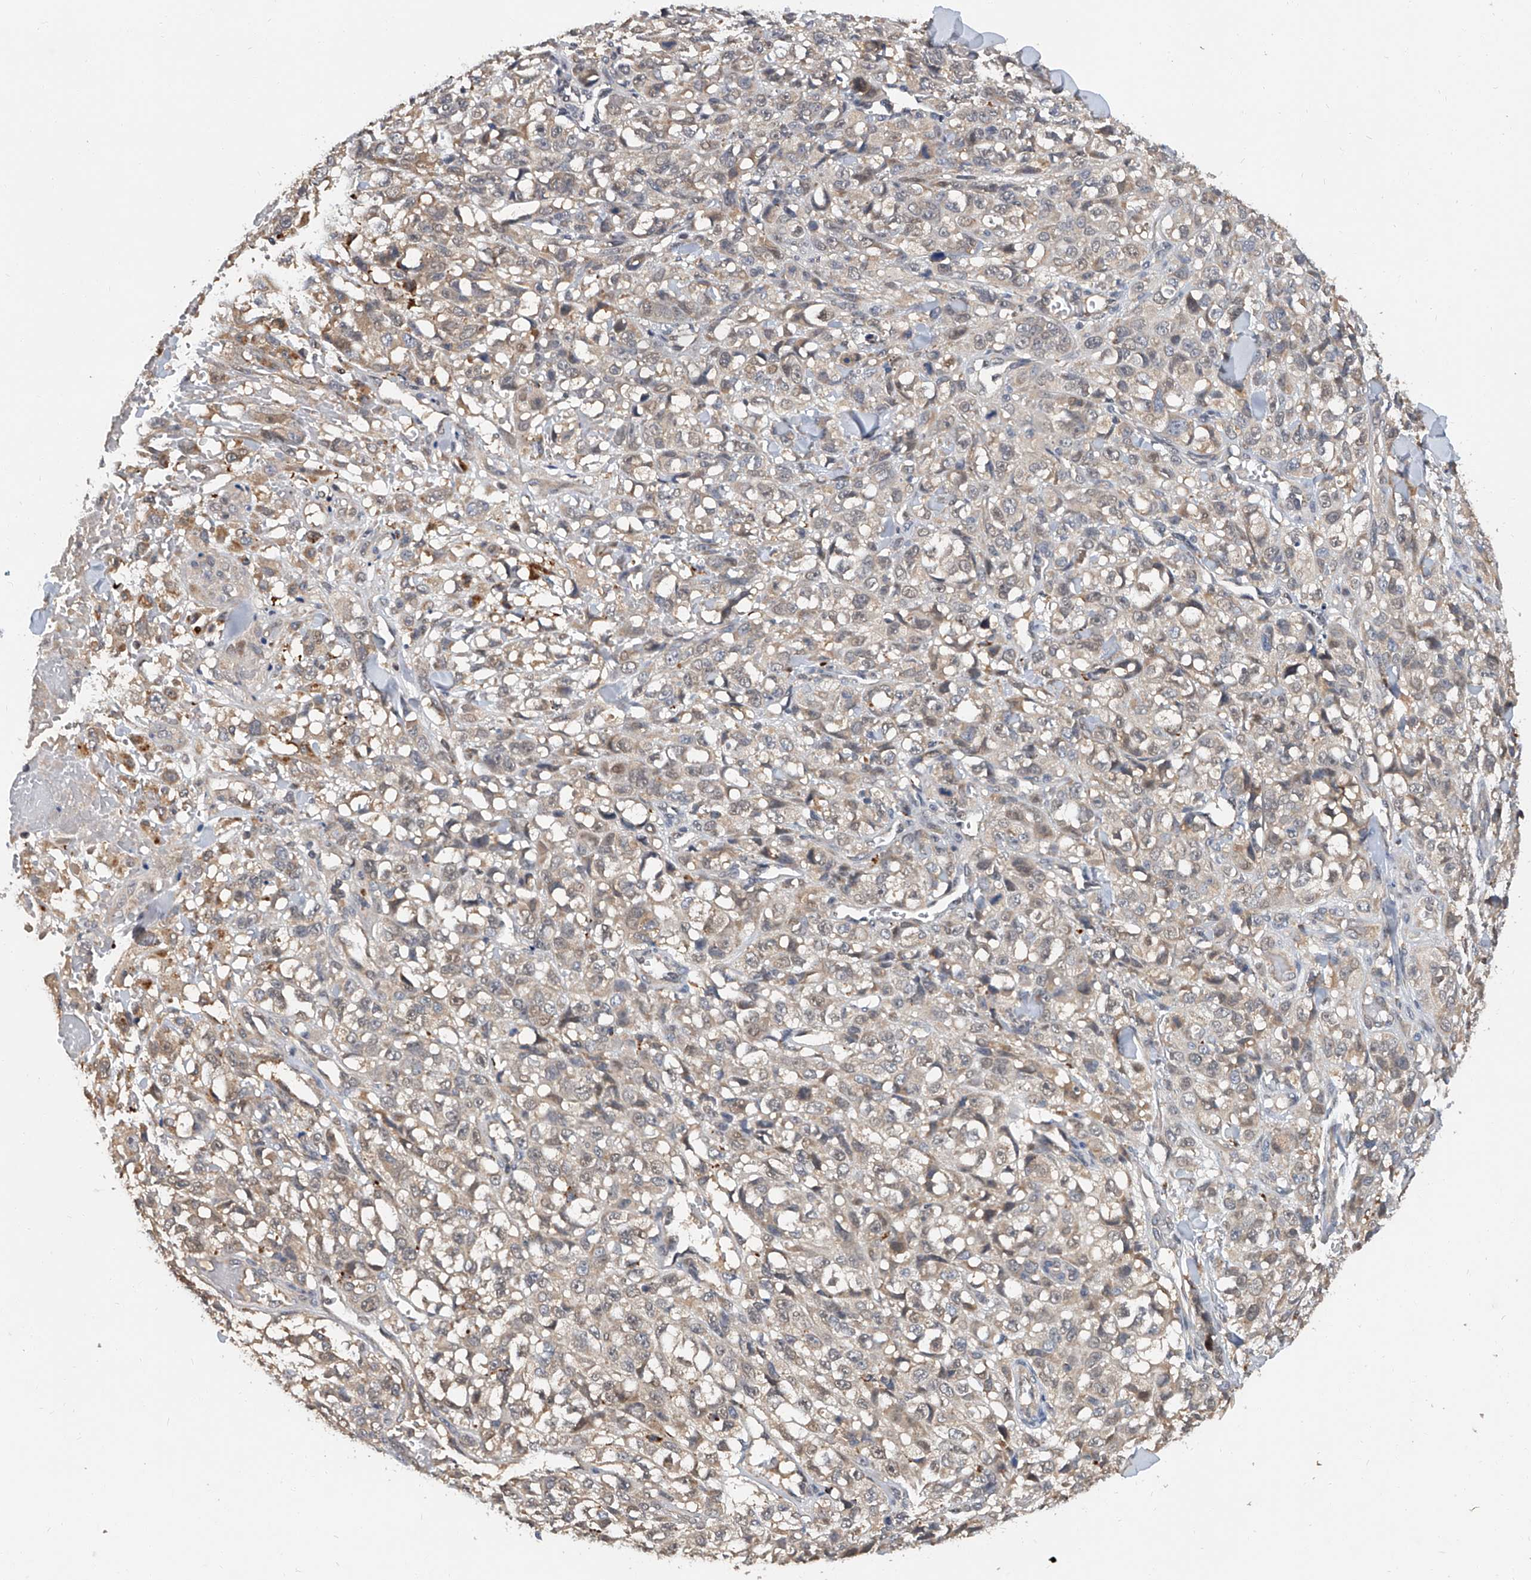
{"staining": {"intensity": "weak", "quantity": "25%-75%", "location": "cytoplasmic/membranous"}, "tissue": "melanoma", "cell_type": "Tumor cells", "image_type": "cancer", "snomed": [{"axis": "morphology", "description": "Malignant melanoma, Metastatic site"}, {"axis": "topography", "description": "Skin"}], "caption": "This histopathology image reveals IHC staining of human melanoma, with low weak cytoplasmic/membranous expression in approximately 25%-75% of tumor cells.", "gene": "JAG2", "patient": {"sex": "female", "age": 72}}